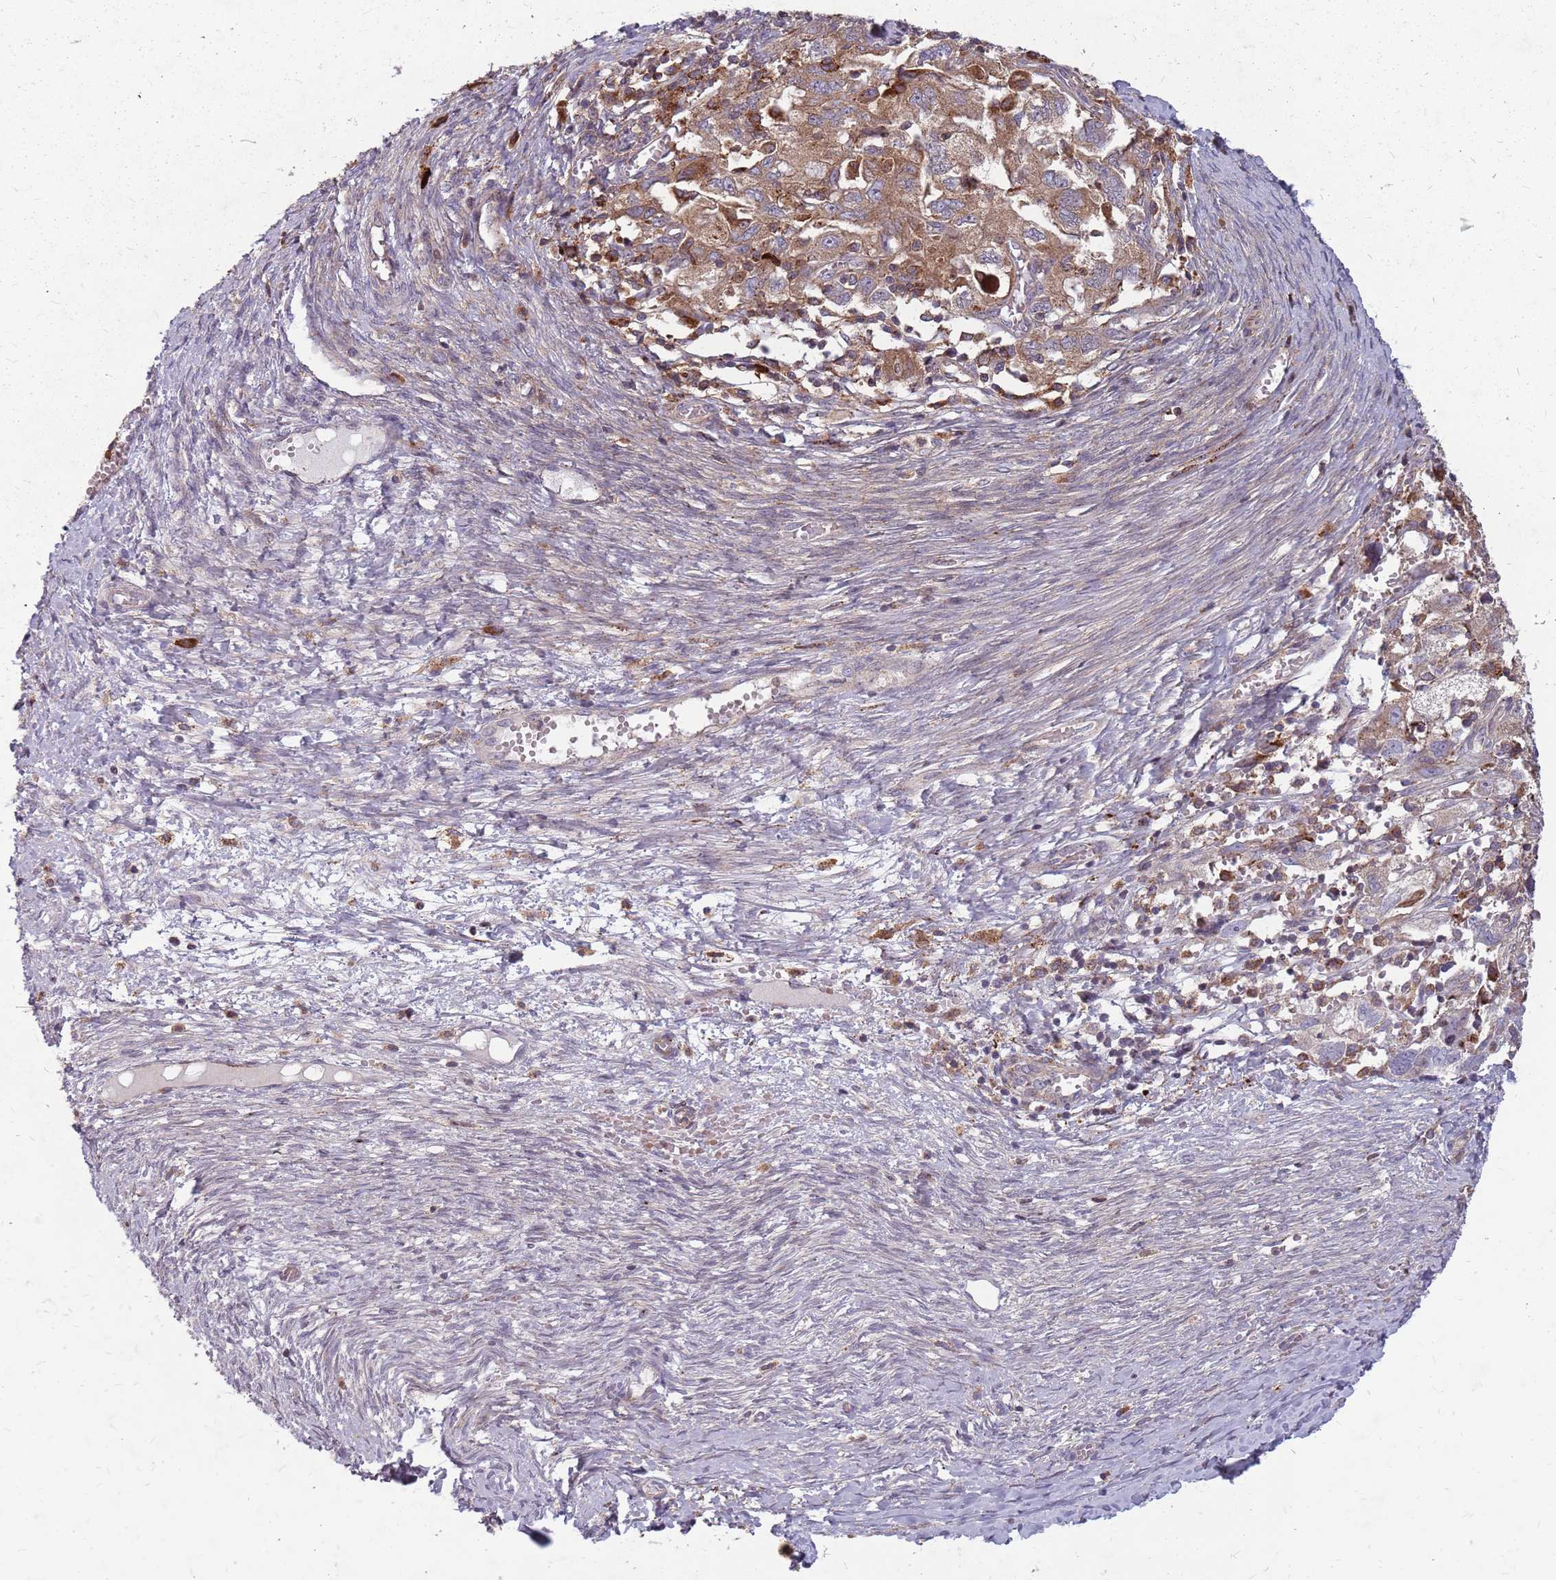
{"staining": {"intensity": "moderate", "quantity": ">75%", "location": "cytoplasmic/membranous"}, "tissue": "ovarian cancer", "cell_type": "Tumor cells", "image_type": "cancer", "snomed": [{"axis": "morphology", "description": "Carcinoma, NOS"}, {"axis": "morphology", "description": "Cystadenocarcinoma, serous, NOS"}, {"axis": "topography", "description": "Ovary"}], "caption": "The photomicrograph displays a brown stain indicating the presence of a protein in the cytoplasmic/membranous of tumor cells in ovarian carcinoma.", "gene": "NME4", "patient": {"sex": "female", "age": 69}}